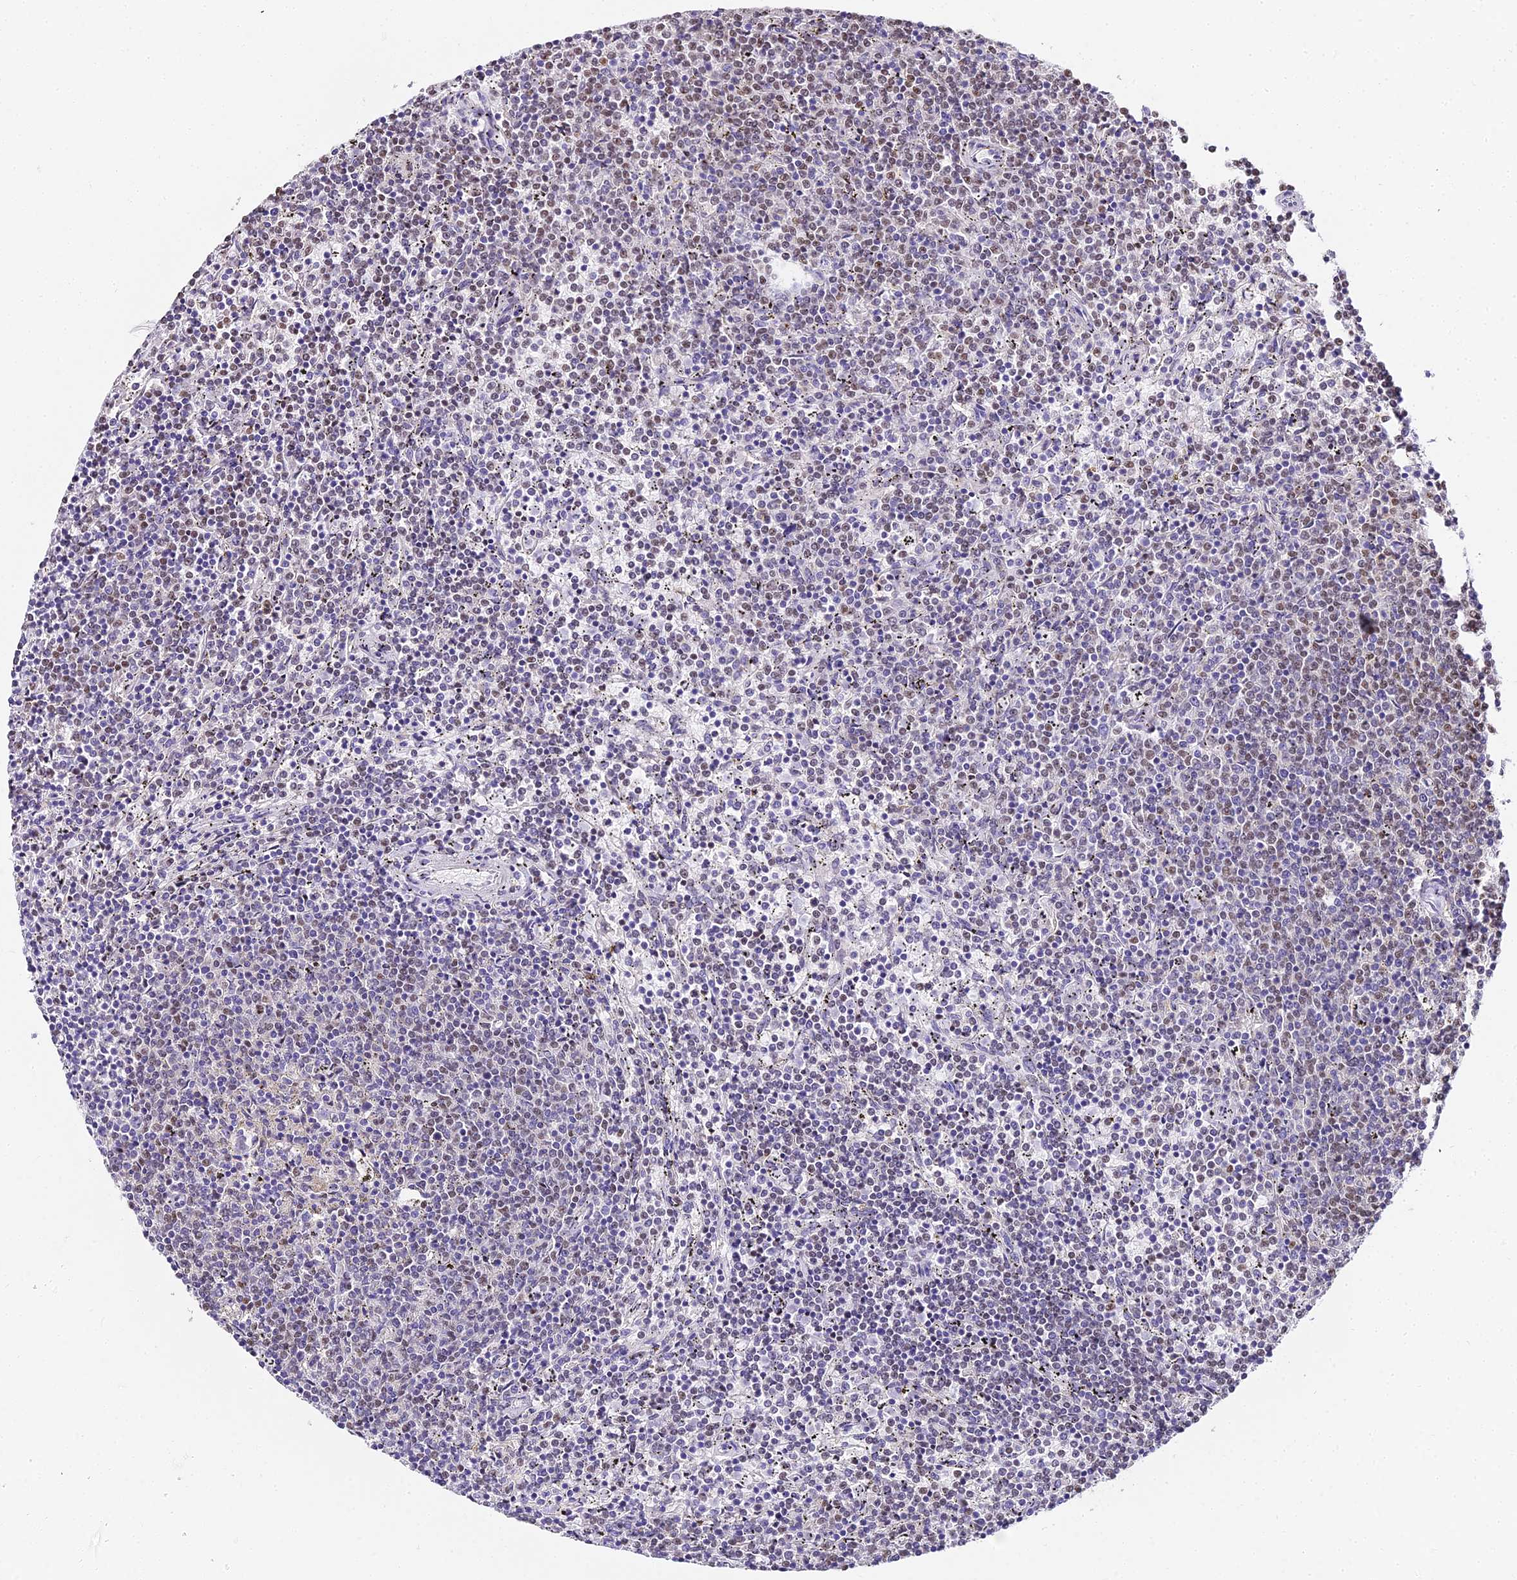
{"staining": {"intensity": "weak", "quantity": "25%-75%", "location": "nuclear"}, "tissue": "lymphoma", "cell_type": "Tumor cells", "image_type": "cancer", "snomed": [{"axis": "morphology", "description": "Malignant lymphoma, non-Hodgkin's type, Low grade"}, {"axis": "topography", "description": "Spleen"}], "caption": "Weak nuclear positivity for a protein is seen in approximately 25%-75% of tumor cells of malignant lymphoma, non-Hodgkin's type (low-grade) using immunohistochemistry (IHC).", "gene": "ABHD14A-ACY1", "patient": {"sex": "female", "age": 50}}